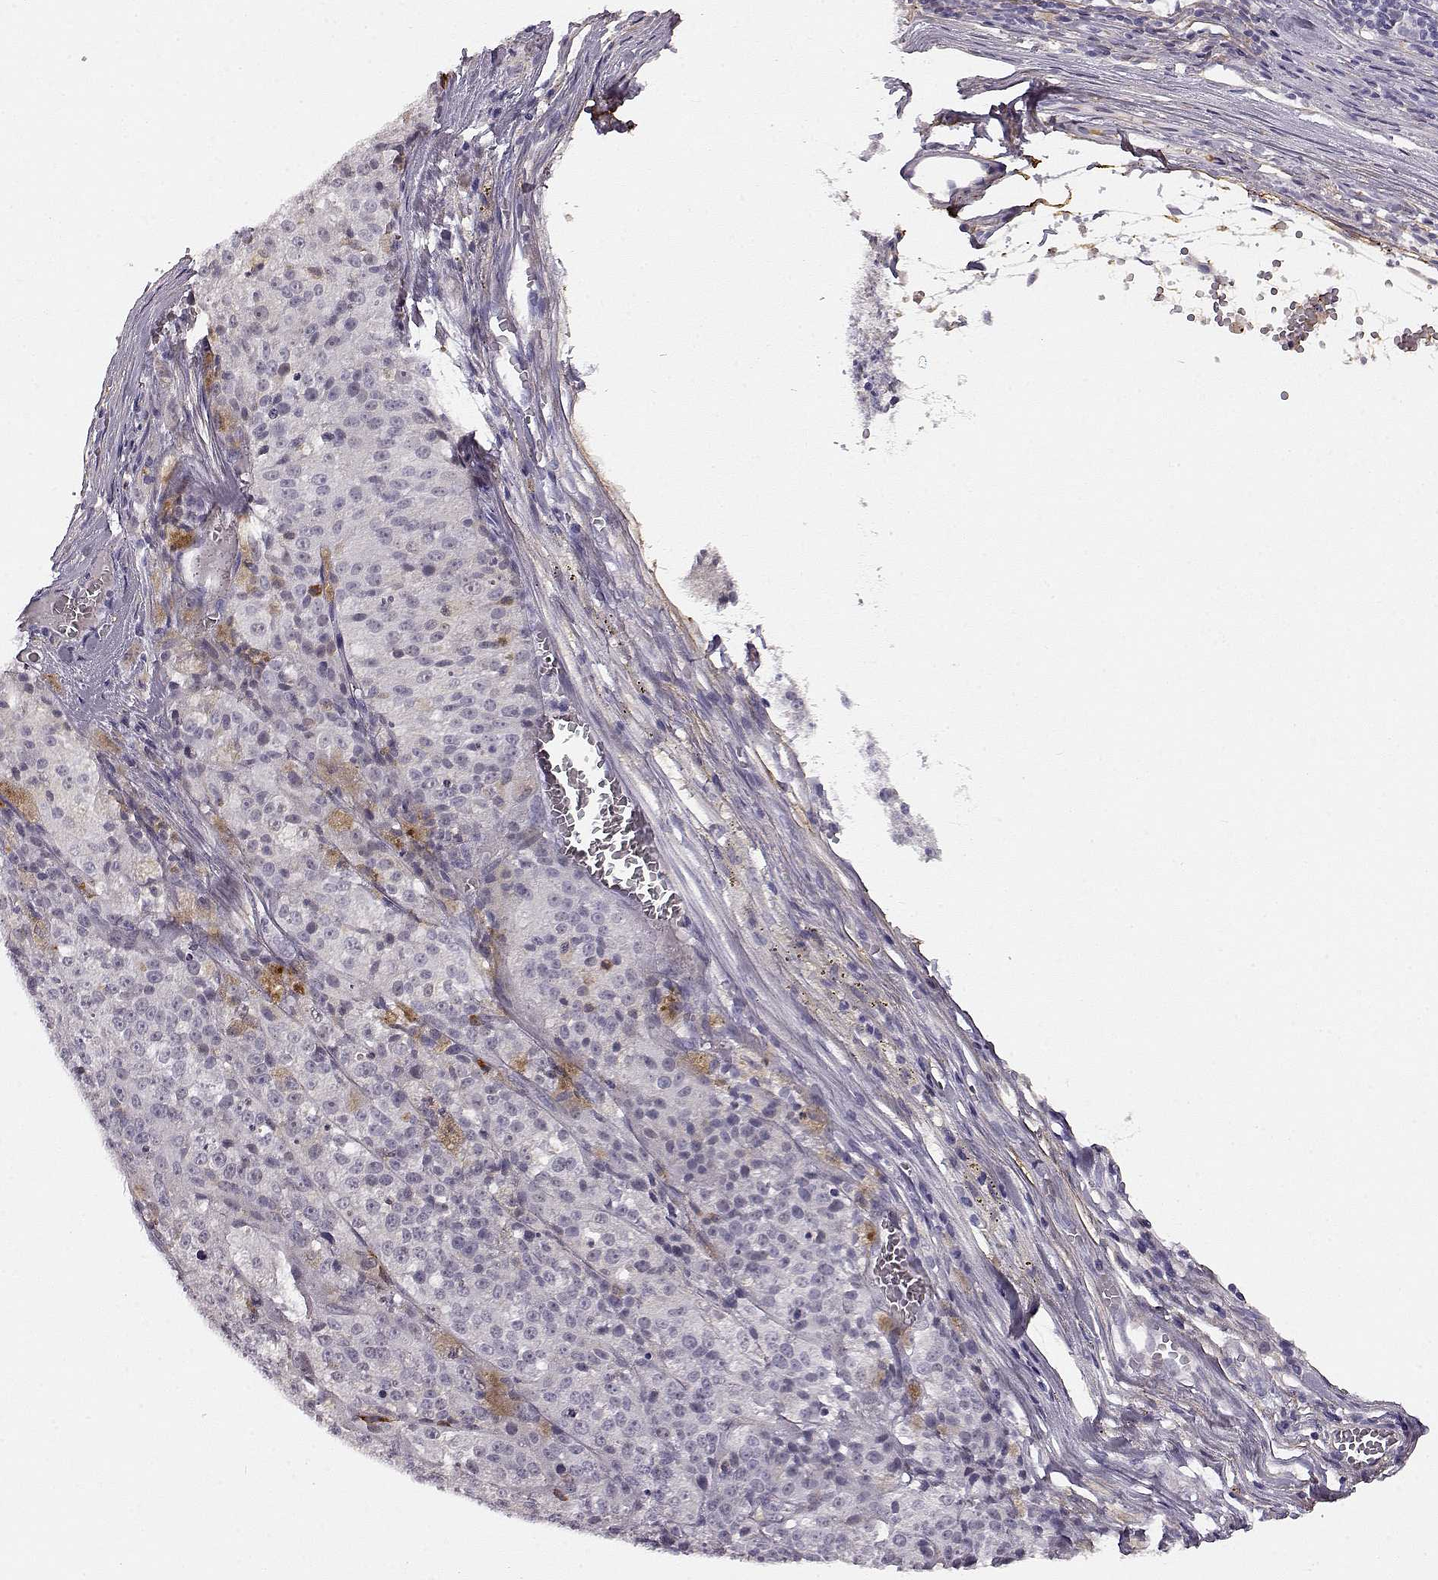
{"staining": {"intensity": "weak", "quantity": "<25%", "location": "cytoplasmic/membranous"}, "tissue": "melanoma", "cell_type": "Tumor cells", "image_type": "cancer", "snomed": [{"axis": "morphology", "description": "Malignant melanoma, Metastatic site"}, {"axis": "topography", "description": "Lymph node"}], "caption": "Immunohistochemistry (IHC) photomicrograph of malignant melanoma (metastatic site) stained for a protein (brown), which demonstrates no expression in tumor cells.", "gene": "TRIM69", "patient": {"sex": "female", "age": 64}}